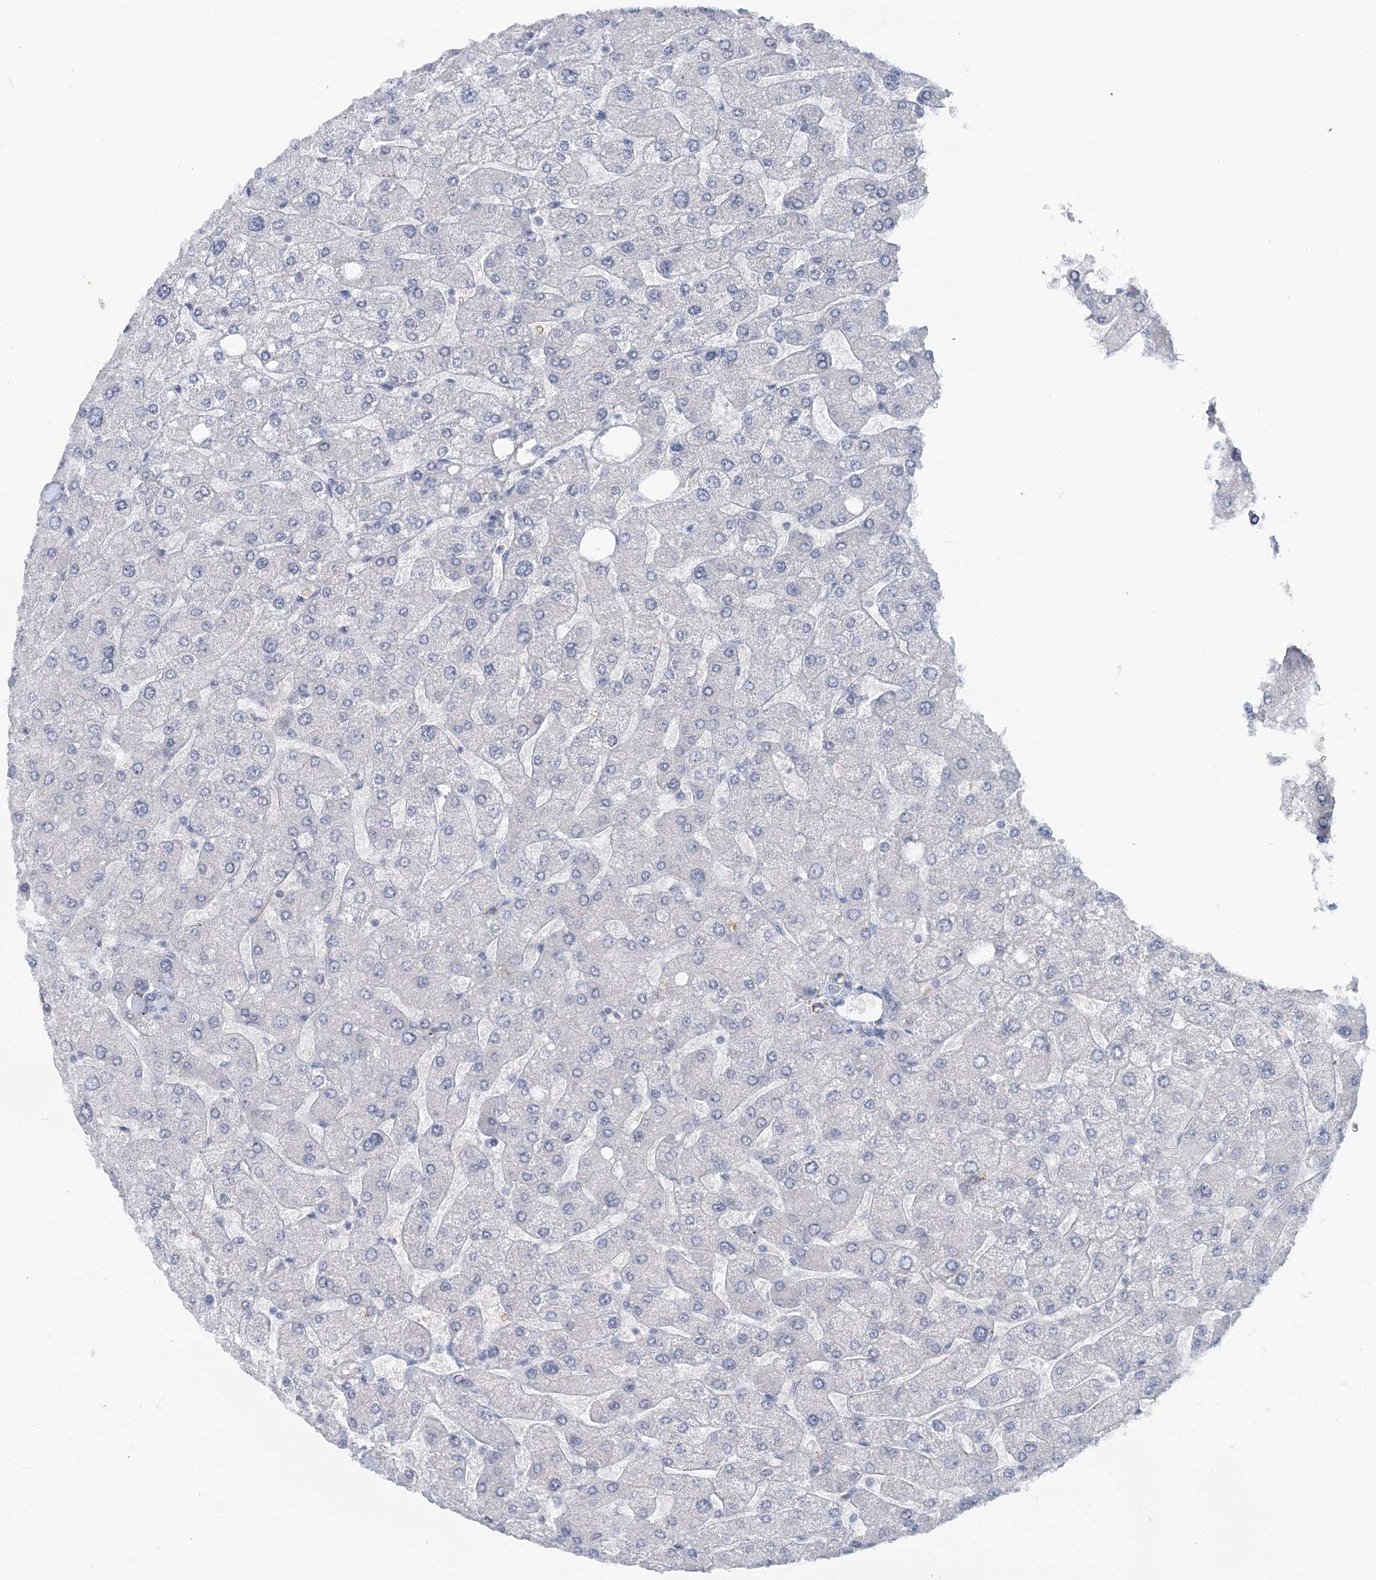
{"staining": {"intensity": "negative", "quantity": "none", "location": "none"}, "tissue": "liver", "cell_type": "Cholangiocytes", "image_type": "normal", "snomed": [{"axis": "morphology", "description": "Normal tissue, NOS"}, {"axis": "topography", "description": "Liver"}], "caption": "Human liver stained for a protein using immunohistochemistry (IHC) shows no staining in cholangiocytes.", "gene": "SNED1", "patient": {"sex": "male", "age": 55}}